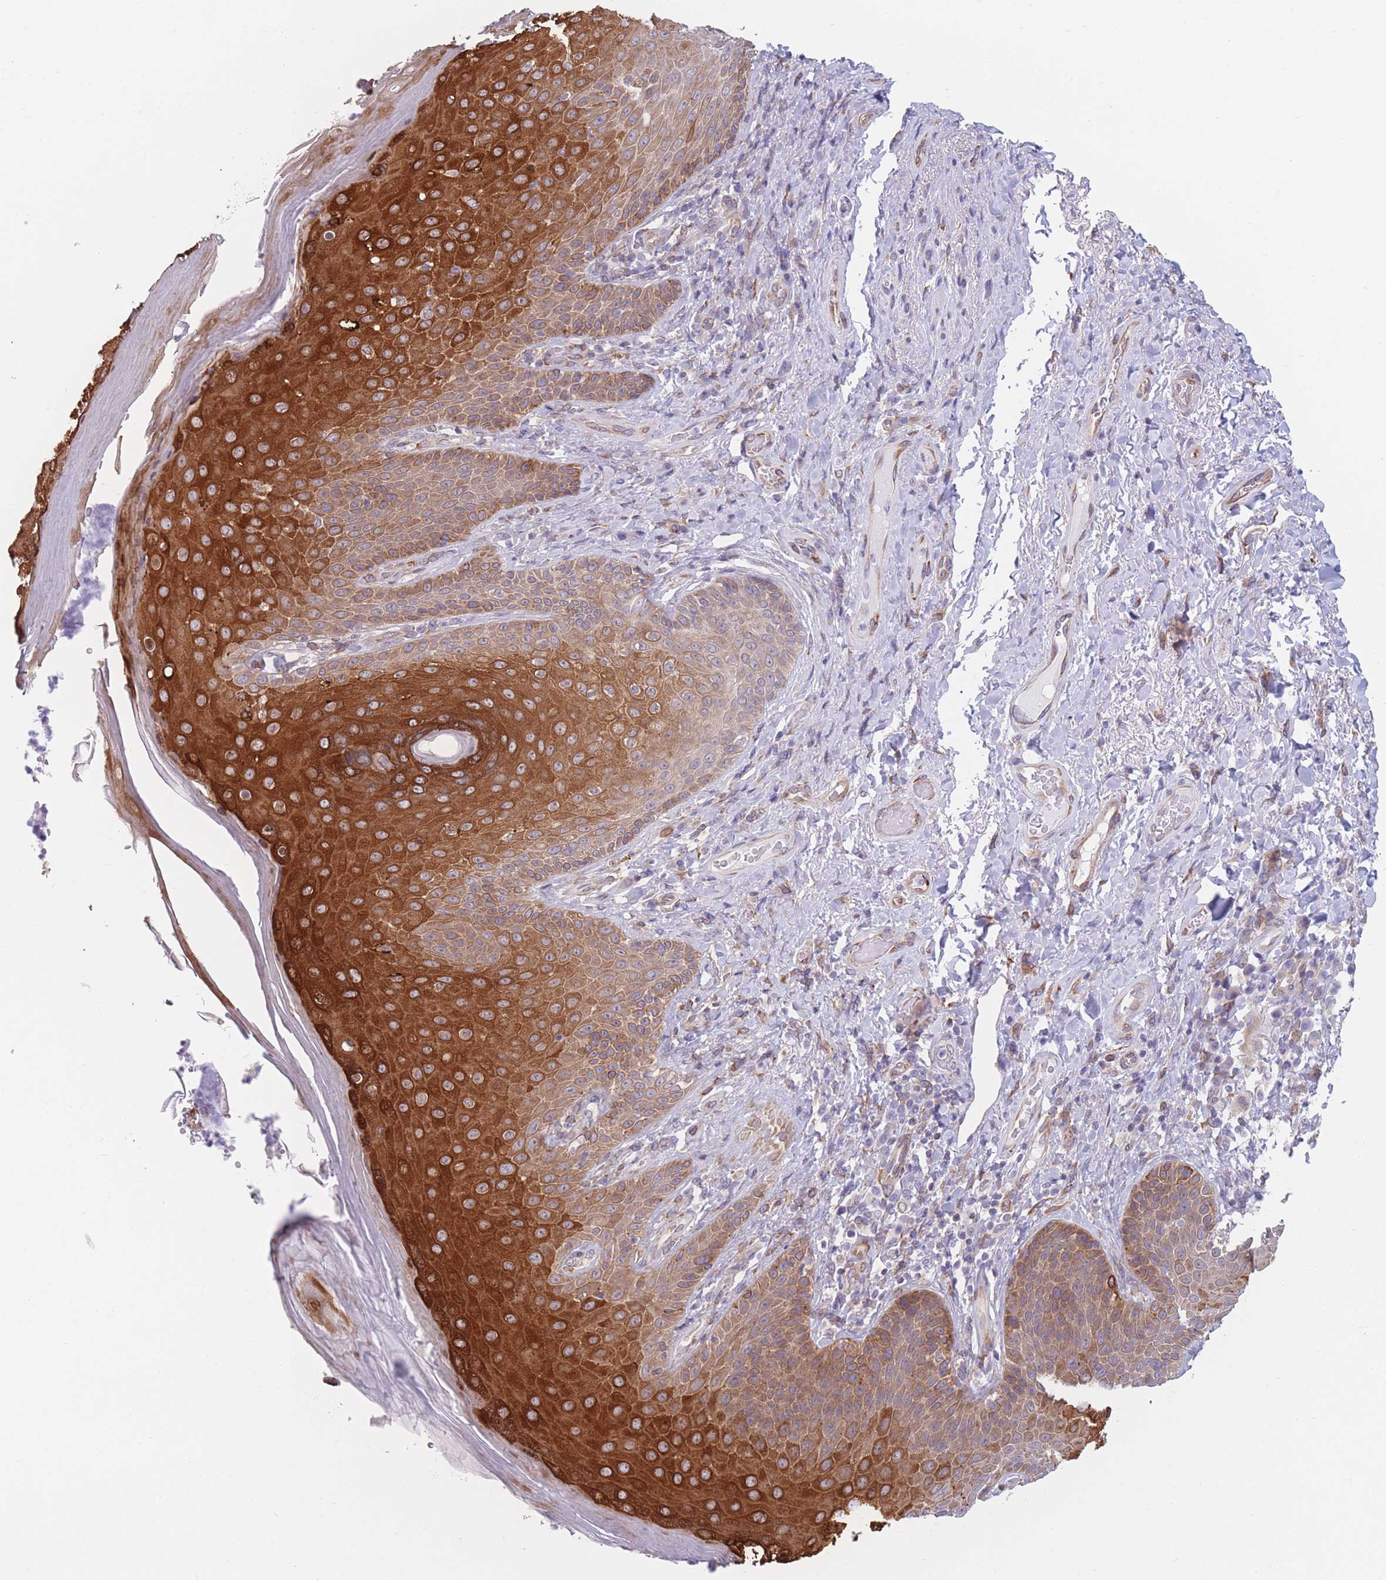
{"staining": {"intensity": "strong", "quantity": "25%-75%", "location": "cytoplasmic/membranous"}, "tissue": "skin", "cell_type": "Epidermal cells", "image_type": "normal", "snomed": [{"axis": "morphology", "description": "Normal tissue, NOS"}, {"axis": "topography", "description": "Anal"}], "caption": "The micrograph reveals staining of normal skin, revealing strong cytoplasmic/membranous protein staining (brown color) within epidermal cells. The staining was performed using DAB to visualize the protein expression in brown, while the nuclei were stained in blue with hematoxylin (Magnification: 20x).", "gene": "AK9", "patient": {"sex": "female", "age": 89}}